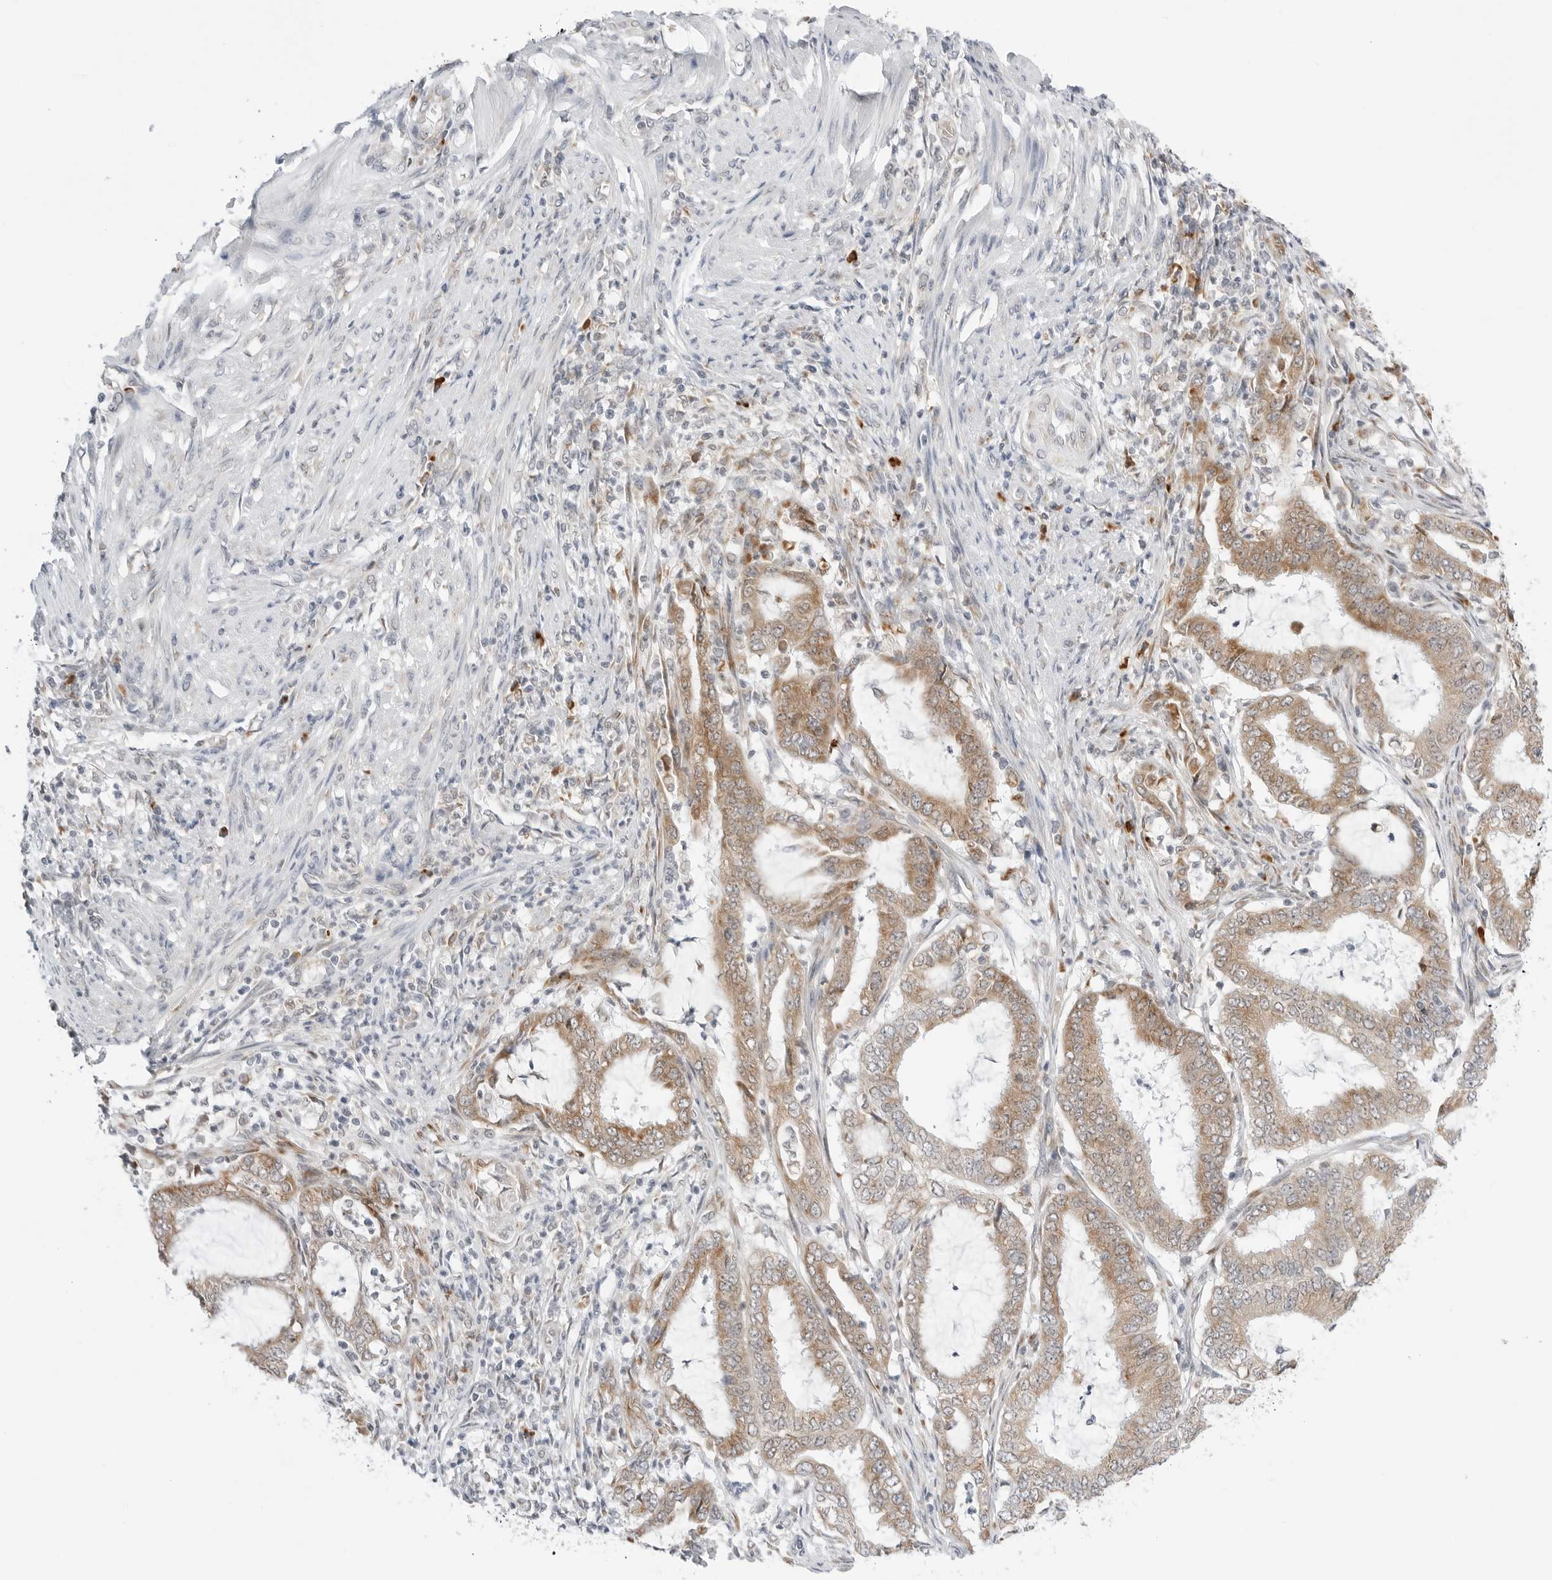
{"staining": {"intensity": "moderate", "quantity": ">75%", "location": "cytoplasmic/membranous"}, "tissue": "endometrial cancer", "cell_type": "Tumor cells", "image_type": "cancer", "snomed": [{"axis": "morphology", "description": "Adenocarcinoma, NOS"}, {"axis": "topography", "description": "Endometrium"}], "caption": "Human endometrial adenocarcinoma stained with a protein marker reveals moderate staining in tumor cells.", "gene": "RPN1", "patient": {"sex": "female", "age": 51}}